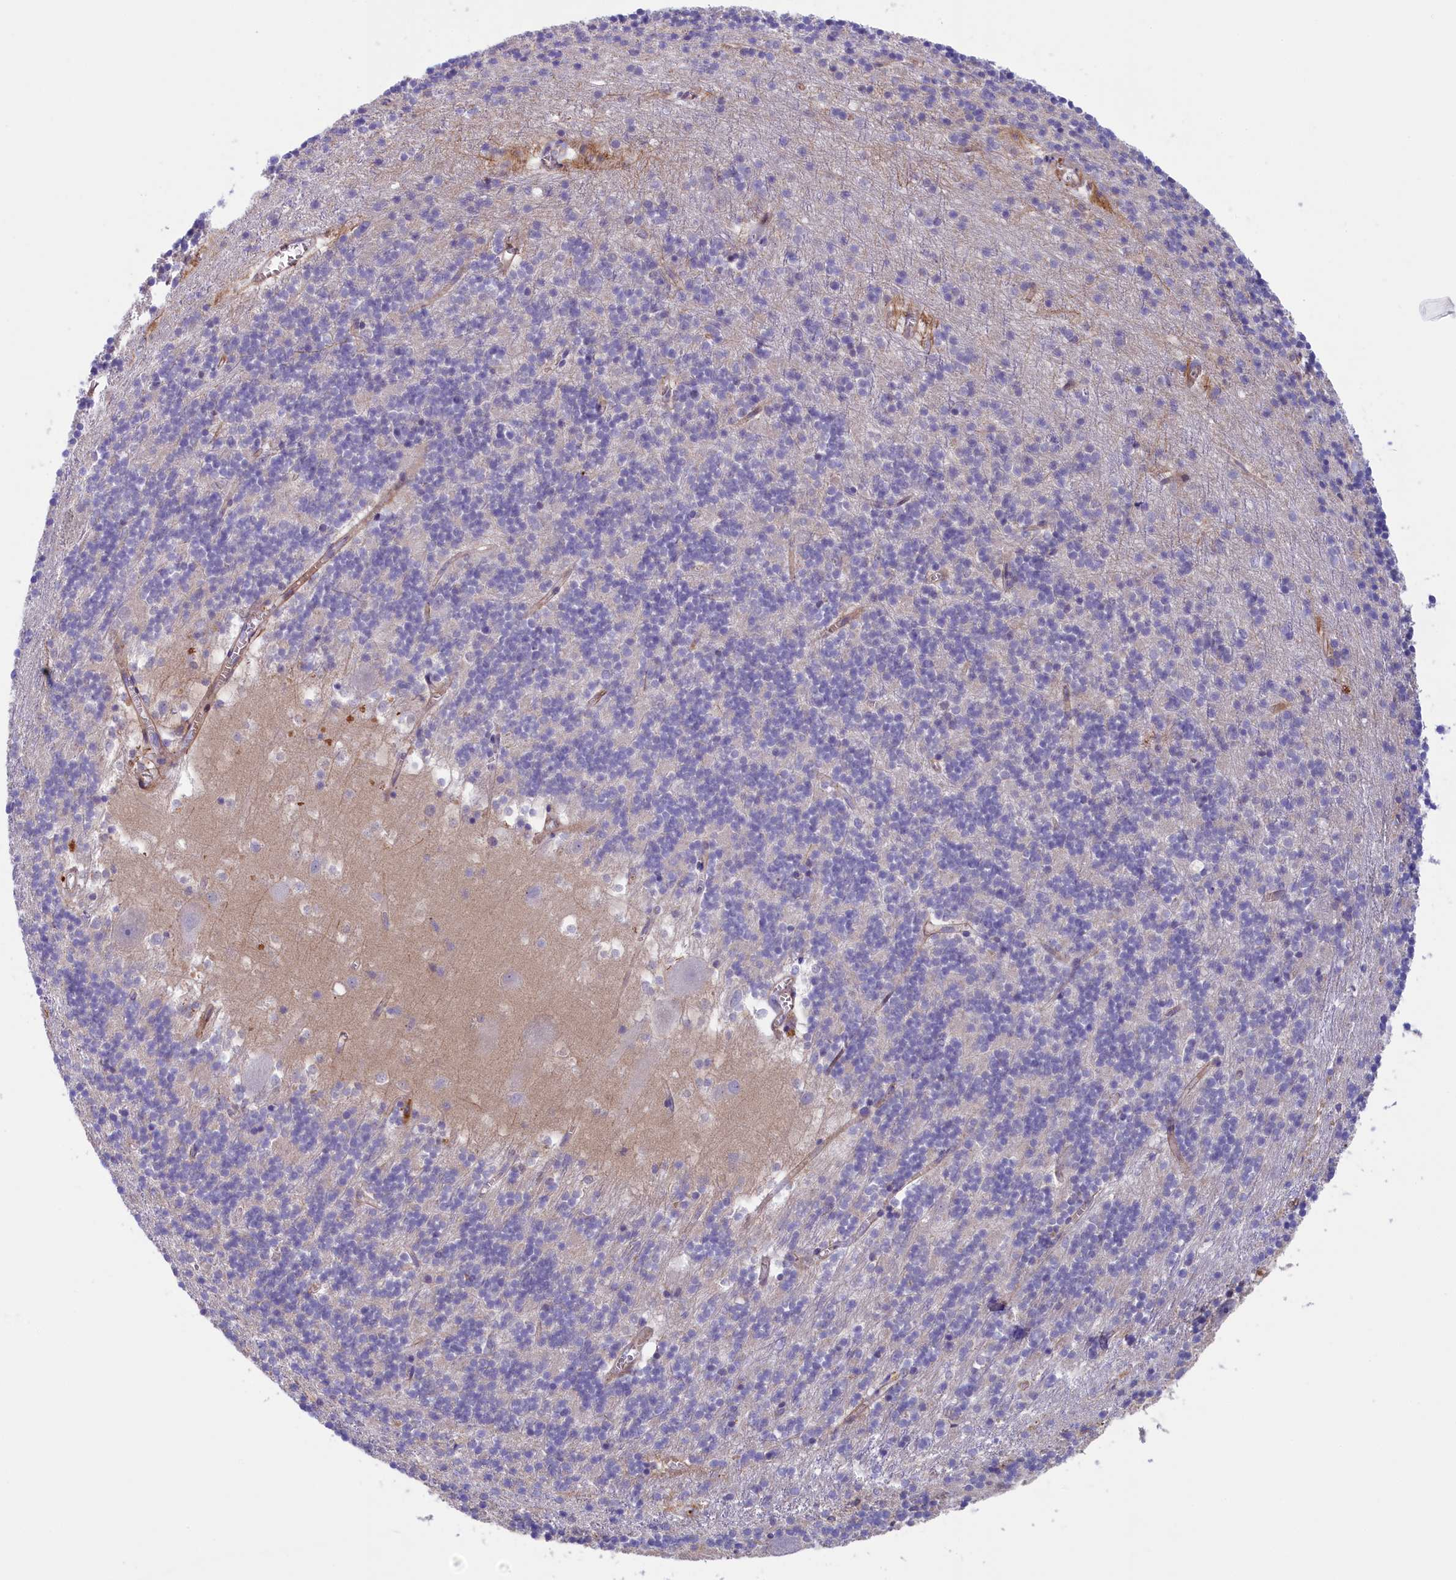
{"staining": {"intensity": "negative", "quantity": "none", "location": "none"}, "tissue": "cerebellum", "cell_type": "Cells in granular layer", "image_type": "normal", "snomed": [{"axis": "morphology", "description": "Normal tissue, NOS"}, {"axis": "topography", "description": "Cerebellum"}], "caption": "The photomicrograph reveals no staining of cells in granular layer in normal cerebellum.", "gene": "LOXL1", "patient": {"sex": "male", "age": 54}}